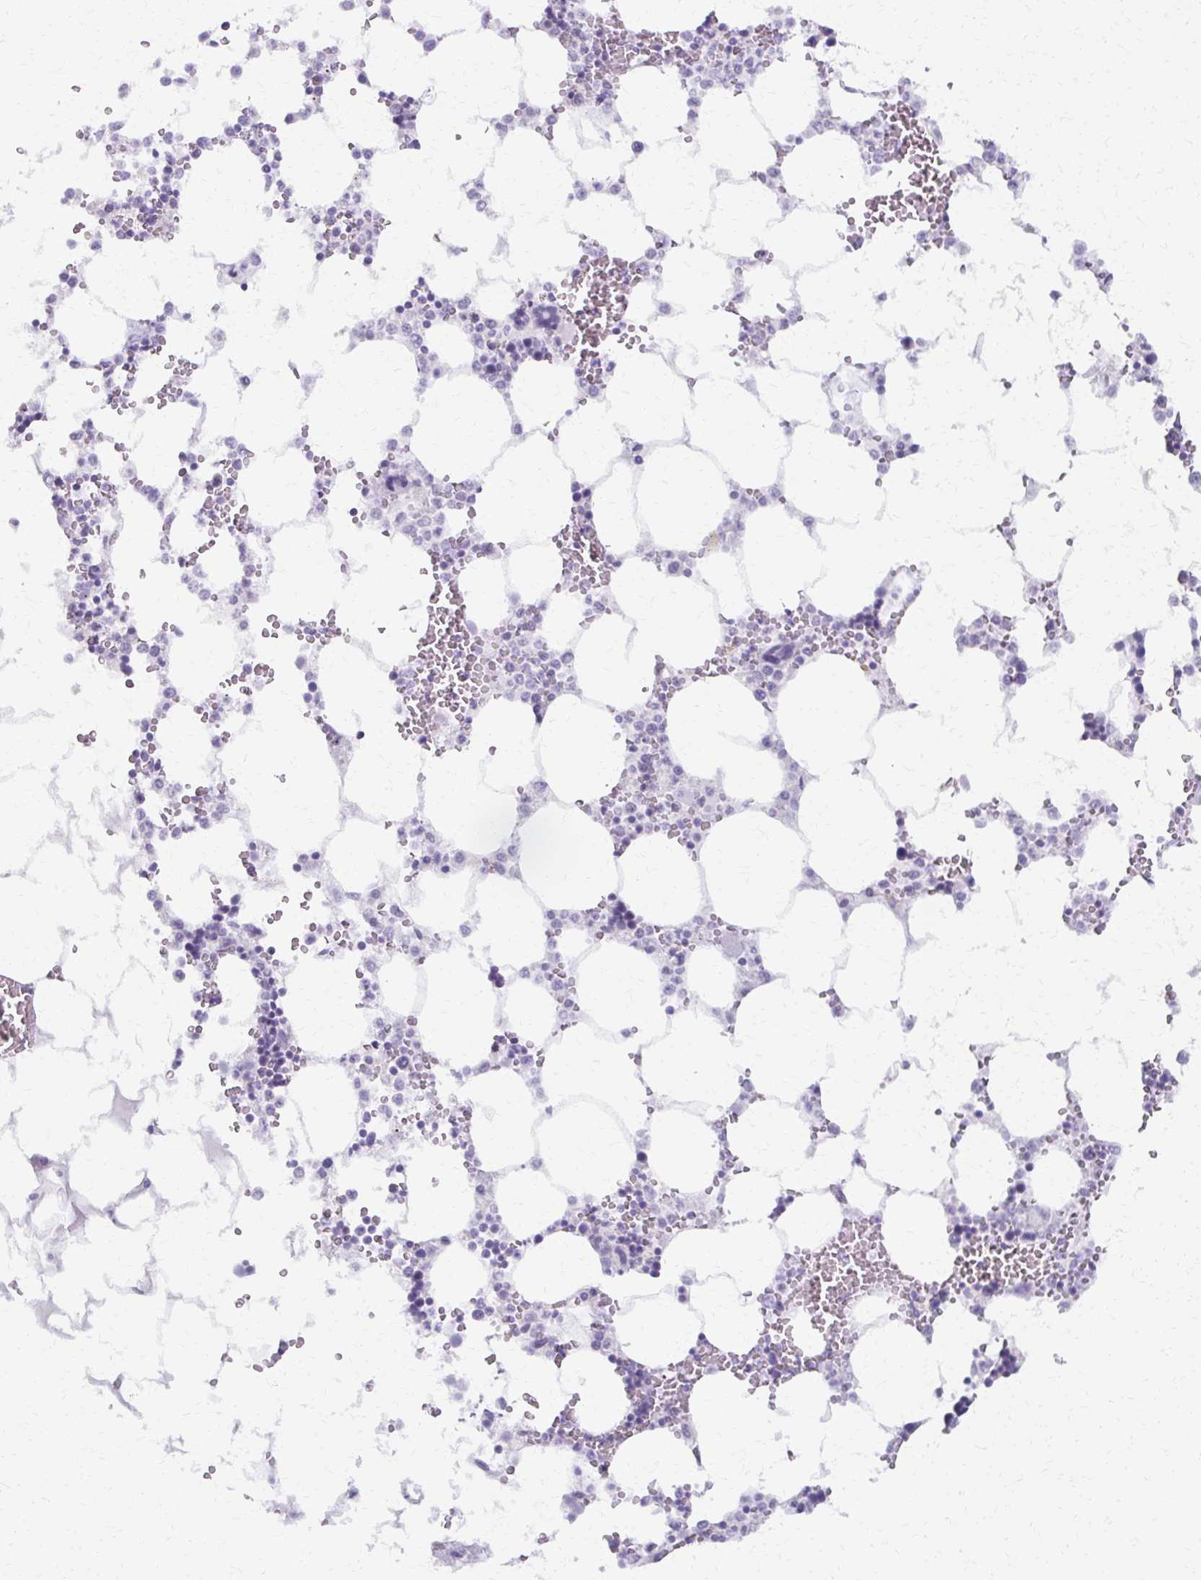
{"staining": {"intensity": "negative", "quantity": "none", "location": "none"}, "tissue": "bone marrow", "cell_type": "Hematopoietic cells", "image_type": "normal", "snomed": [{"axis": "morphology", "description": "Normal tissue, NOS"}, {"axis": "topography", "description": "Bone marrow"}], "caption": "DAB immunohistochemical staining of unremarkable human bone marrow shows no significant staining in hematopoietic cells.", "gene": "MORC4", "patient": {"sex": "male", "age": 64}}